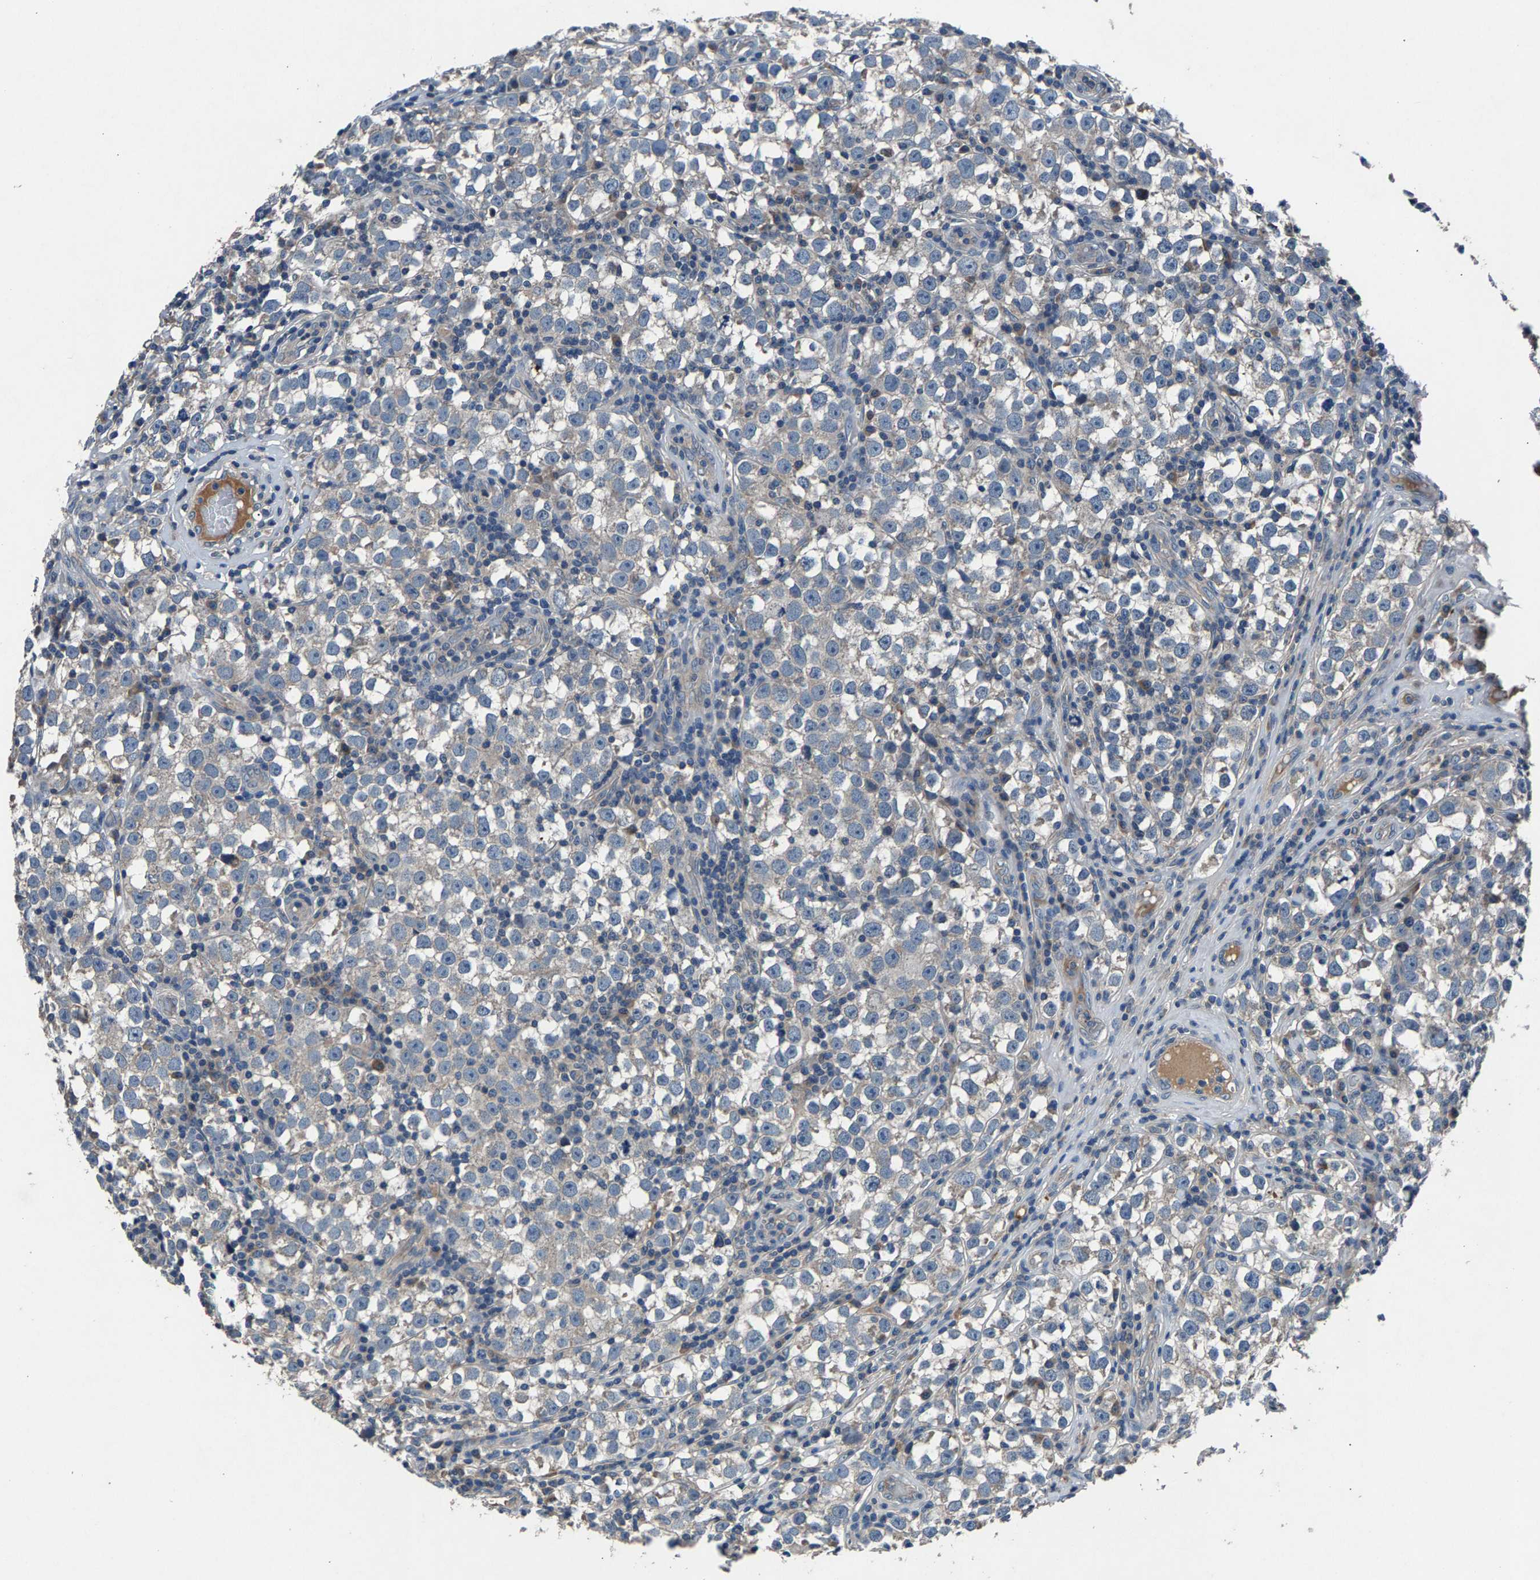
{"staining": {"intensity": "weak", "quantity": "<25%", "location": "cytoplasmic/membranous"}, "tissue": "testis cancer", "cell_type": "Tumor cells", "image_type": "cancer", "snomed": [{"axis": "morphology", "description": "Normal tissue, NOS"}, {"axis": "morphology", "description": "Seminoma, NOS"}, {"axis": "topography", "description": "Testis"}], "caption": "Histopathology image shows no protein expression in tumor cells of testis cancer tissue.", "gene": "PRXL2C", "patient": {"sex": "male", "age": 43}}